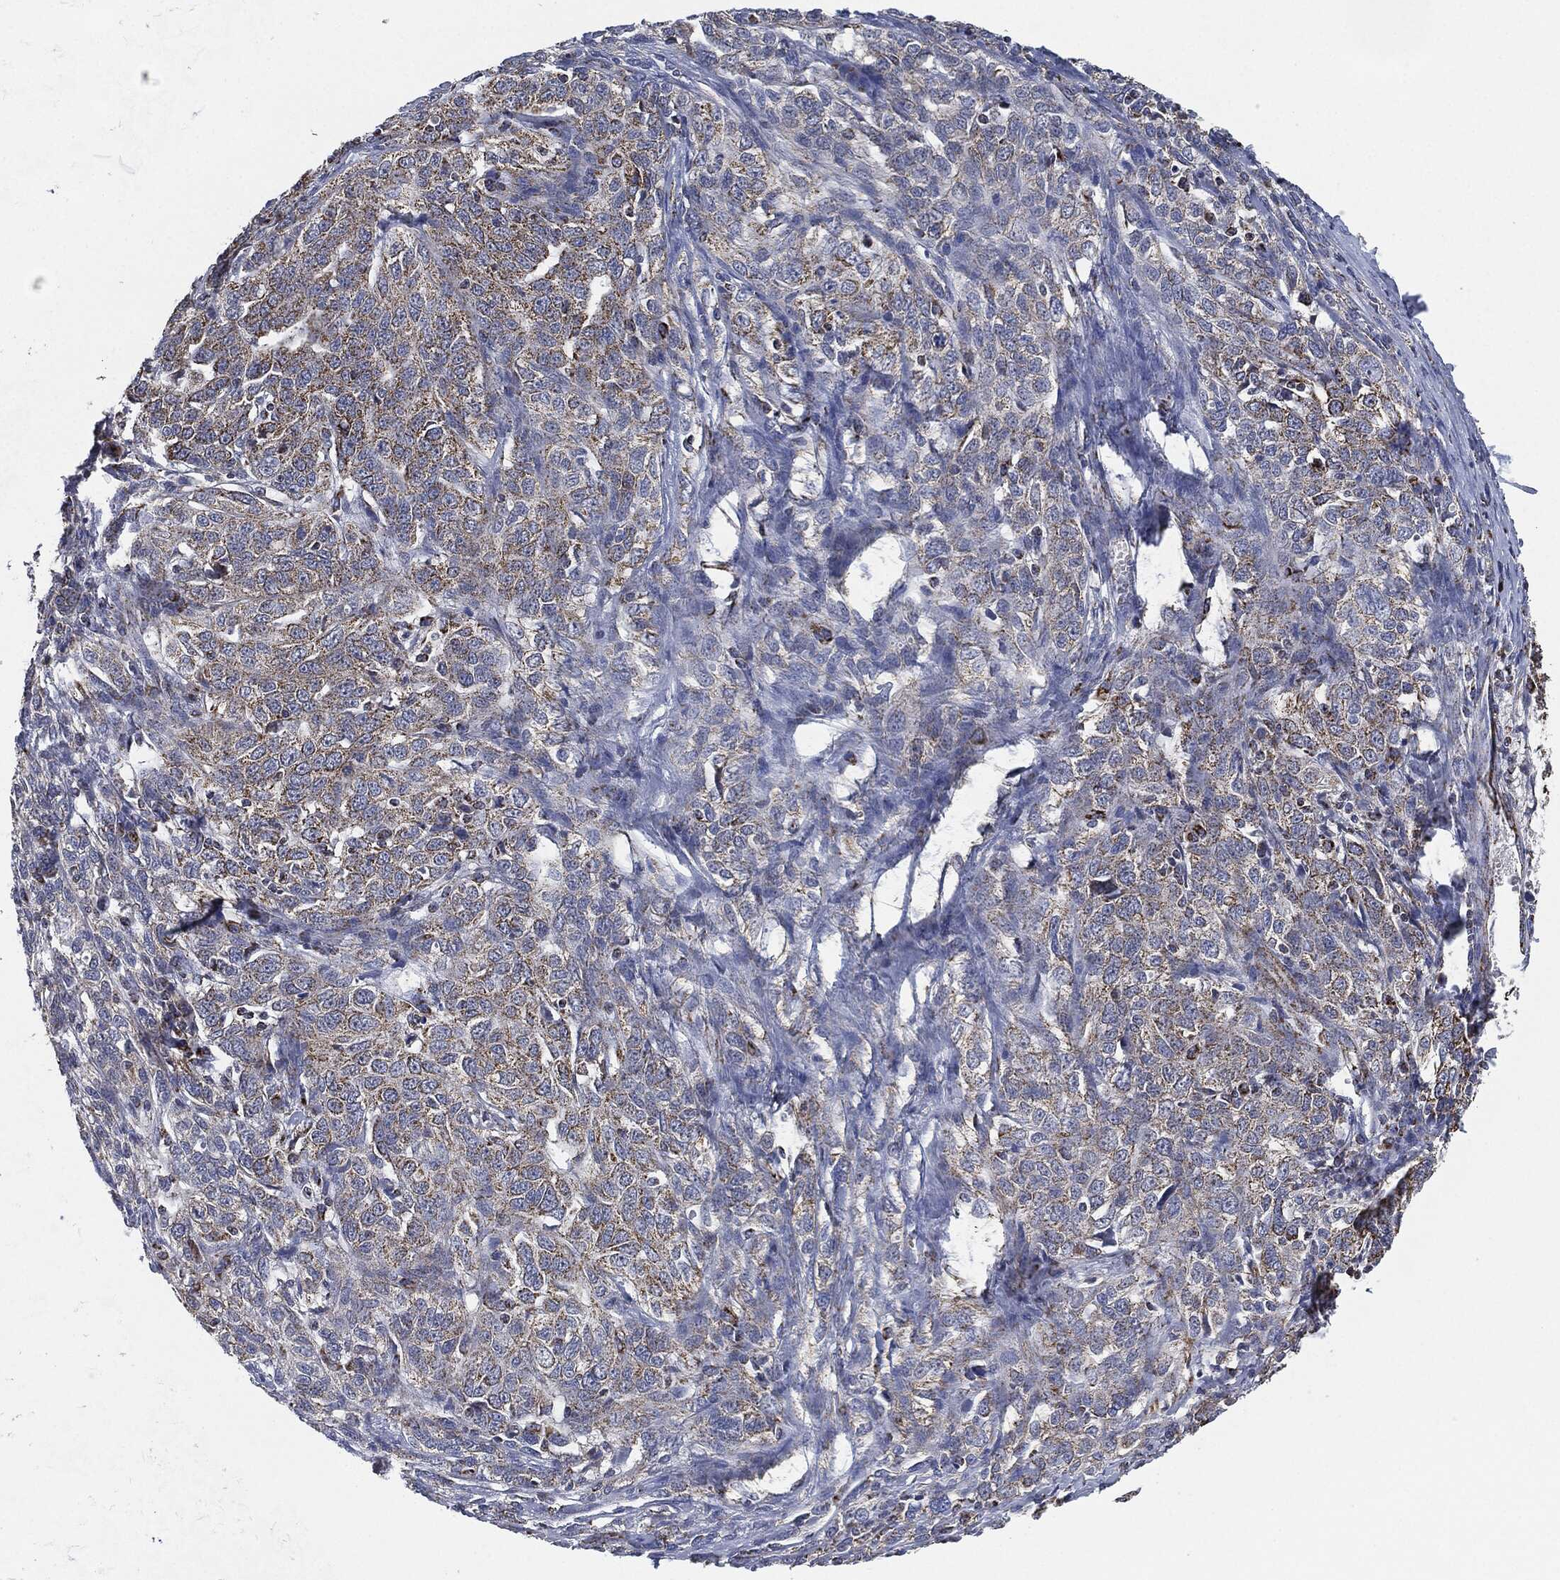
{"staining": {"intensity": "weak", "quantity": "25%-75%", "location": "cytoplasmic/membranous"}, "tissue": "ovarian cancer", "cell_type": "Tumor cells", "image_type": "cancer", "snomed": [{"axis": "morphology", "description": "Cystadenocarcinoma, serous, NOS"}, {"axis": "topography", "description": "Ovary"}], "caption": "This image displays ovarian cancer stained with immunohistochemistry to label a protein in brown. The cytoplasmic/membranous of tumor cells show weak positivity for the protein. Nuclei are counter-stained blue.", "gene": "NDUFV2", "patient": {"sex": "female", "age": 71}}